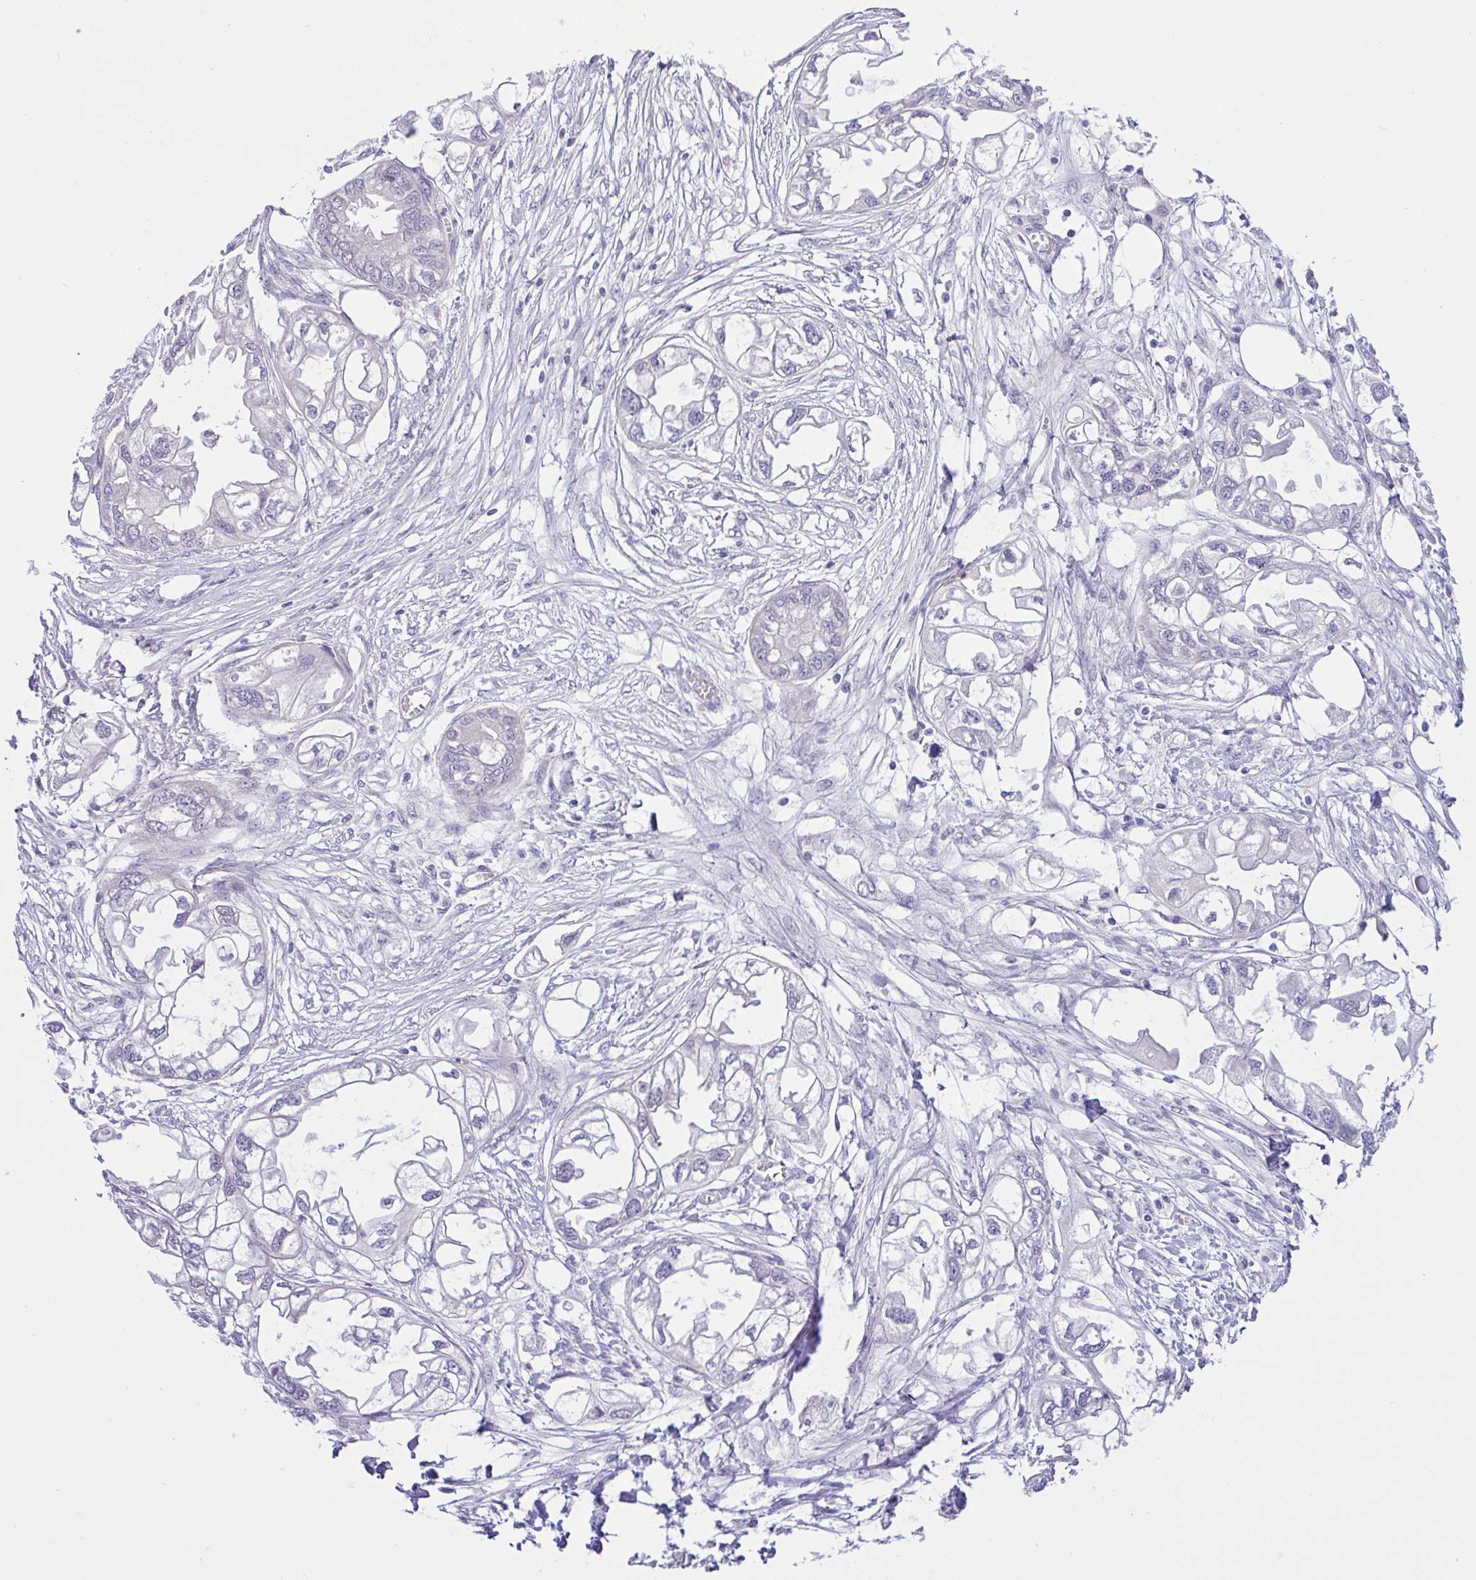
{"staining": {"intensity": "negative", "quantity": "none", "location": "none"}, "tissue": "endometrial cancer", "cell_type": "Tumor cells", "image_type": "cancer", "snomed": [{"axis": "morphology", "description": "Adenocarcinoma, NOS"}, {"axis": "morphology", "description": "Adenocarcinoma, metastatic, NOS"}, {"axis": "topography", "description": "Adipose tissue"}, {"axis": "topography", "description": "Endometrium"}], "caption": "DAB immunohistochemical staining of human endometrial adenocarcinoma reveals no significant positivity in tumor cells.", "gene": "ANO4", "patient": {"sex": "female", "age": 67}}